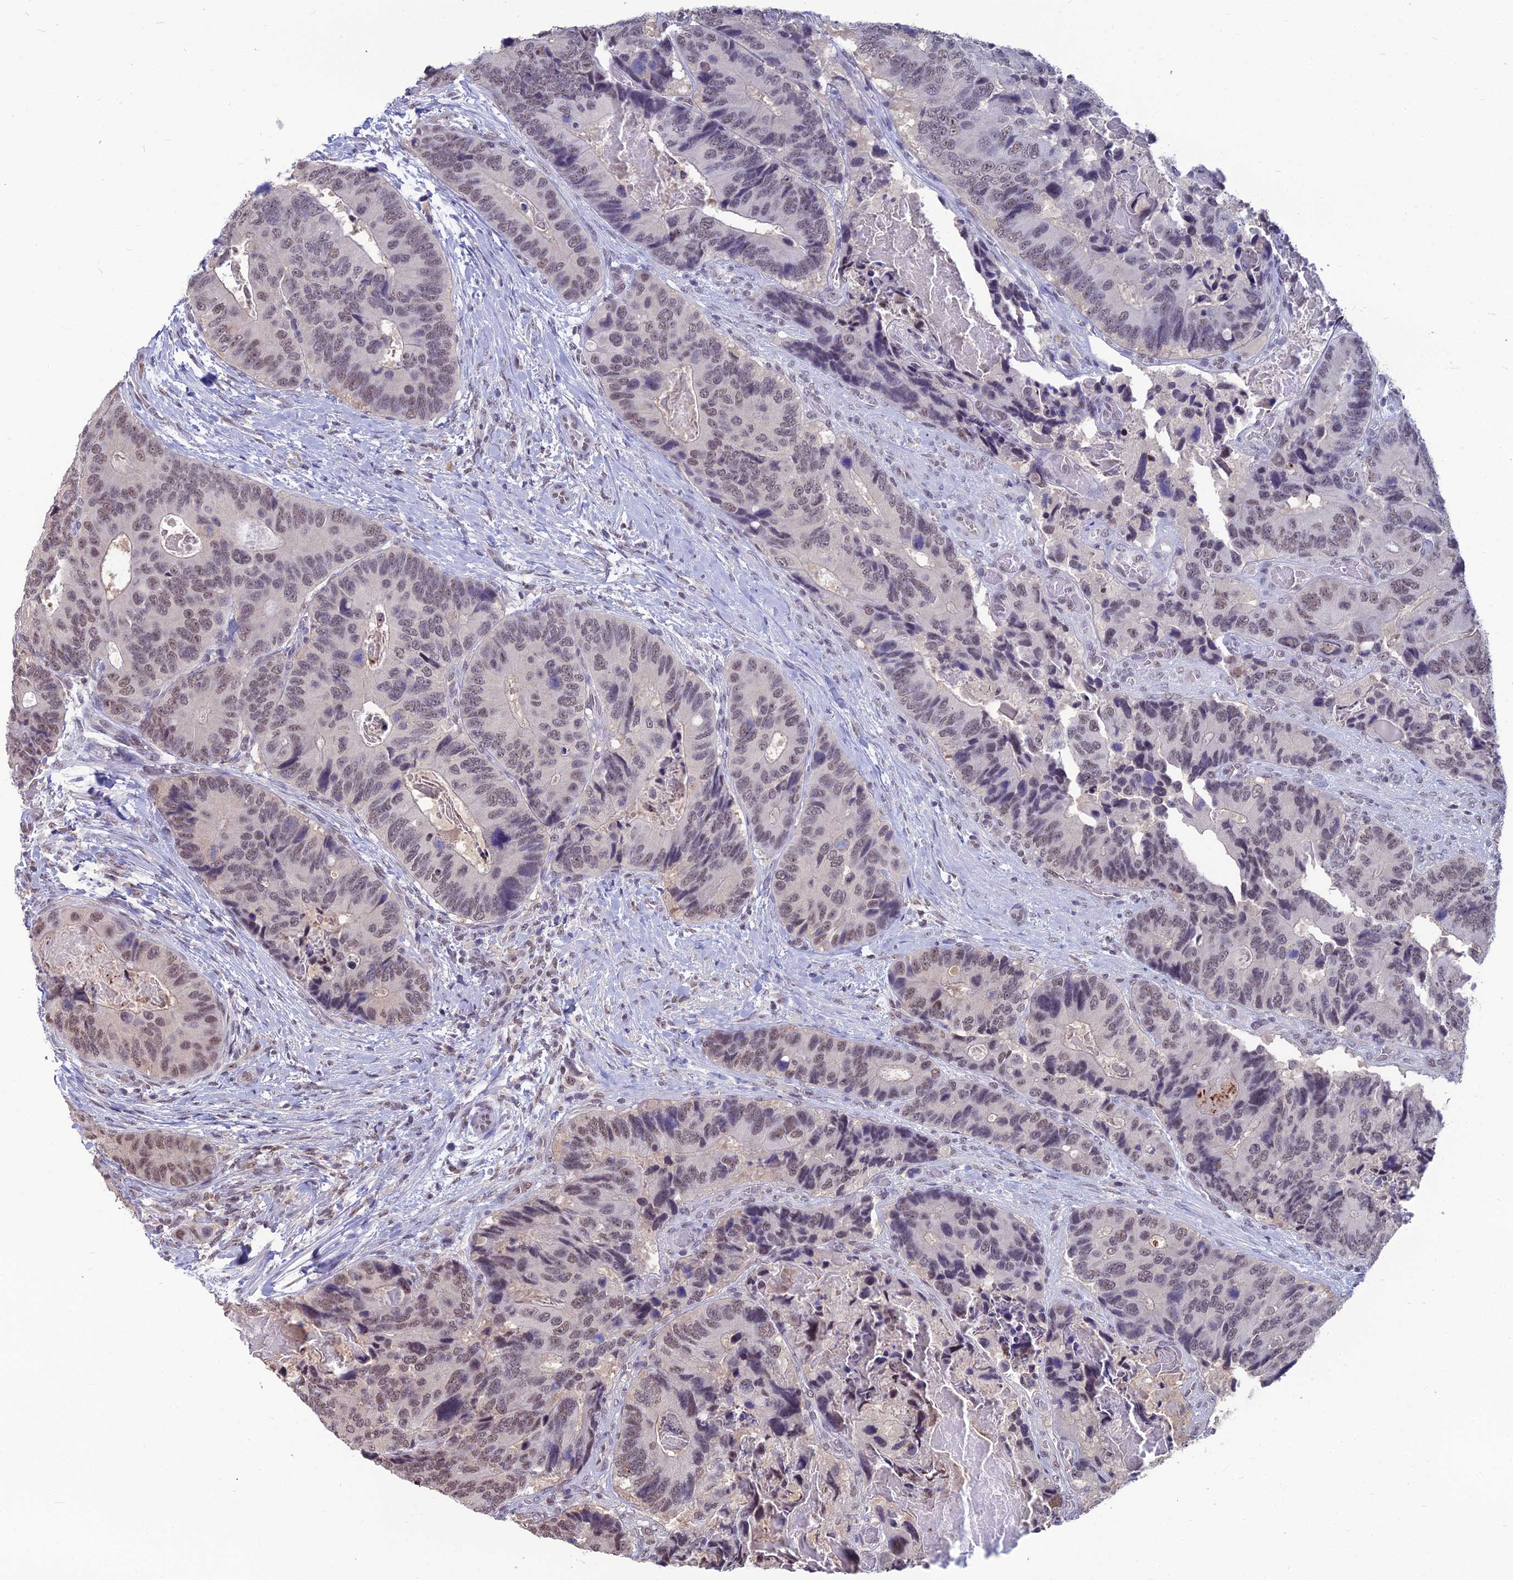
{"staining": {"intensity": "weak", "quantity": "25%-75%", "location": "nuclear"}, "tissue": "colorectal cancer", "cell_type": "Tumor cells", "image_type": "cancer", "snomed": [{"axis": "morphology", "description": "Adenocarcinoma, NOS"}, {"axis": "topography", "description": "Colon"}], "caption": "A photomicrograph of human adenocarcinoma (colorectal) stained for a protein exhibits weak nuclear brown staining in tumor cells.", "gene": "SRSF7", "patient": {"sex": "male", "age": 84}}